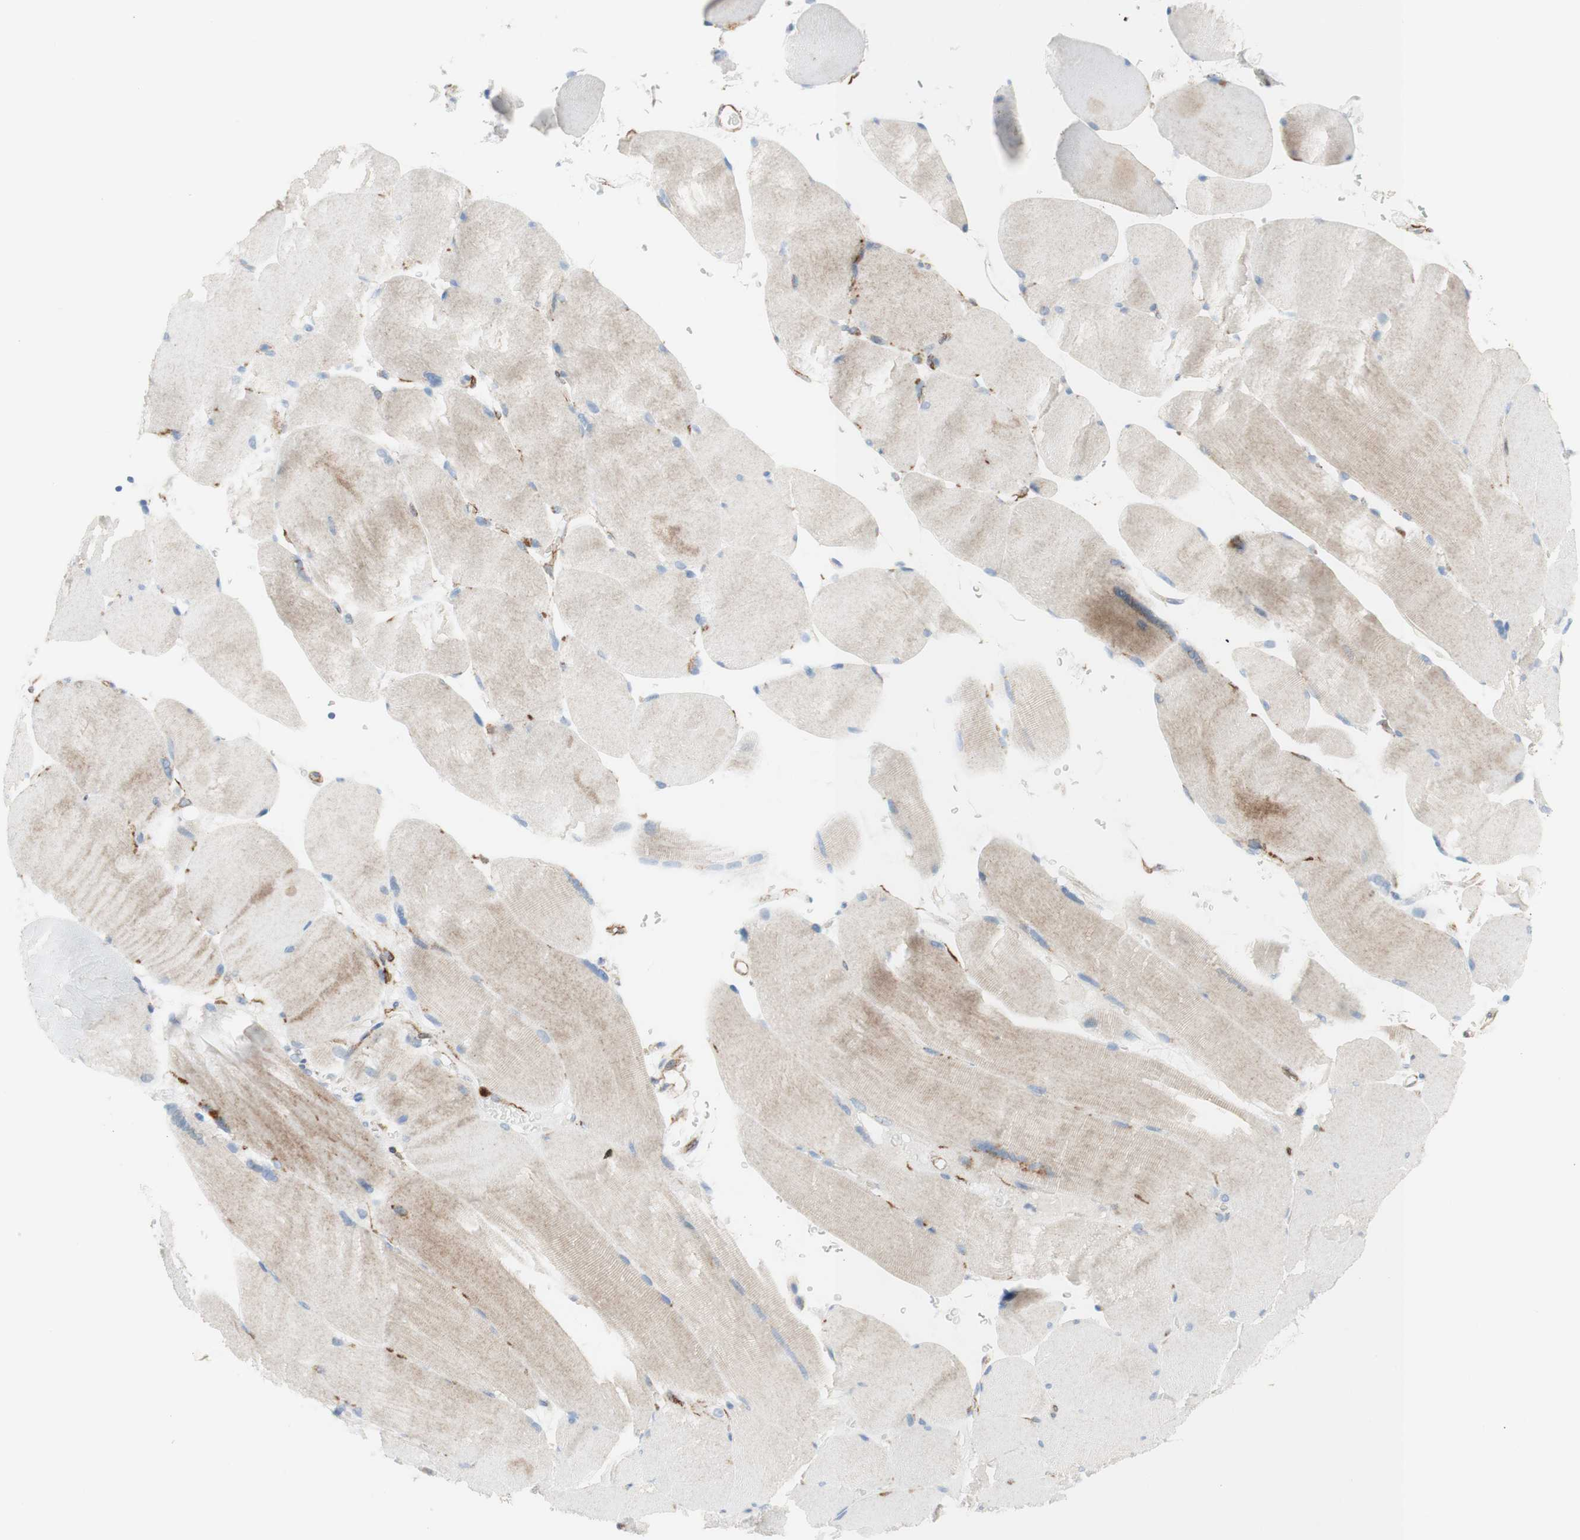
{"staining": {"intensity": "weak", "quantity": ">75%", "location": "cytoplasmic/membranous"}, "tissue": "skeletal muscle", "cell_type": "Myocytes", "image_type": "normal", "snomed": [{"axis": "morphology", "description": "Normal tissue, NOS"}, {"axis": "topography", "description": "Skin"}, {"axis": "topography", "description": "Skeletal muscle"}], "caption": "Immunohistochemistry (IHC) micrograph of unremarkable human skeletal muscle stained for a protein (brown), which reveals low levels of weak cytoplasmic/membranous expression in approximately >75% of myocytes.", "gene": "POU2AF1", "patient": {"sex": "male", "age": 83}}